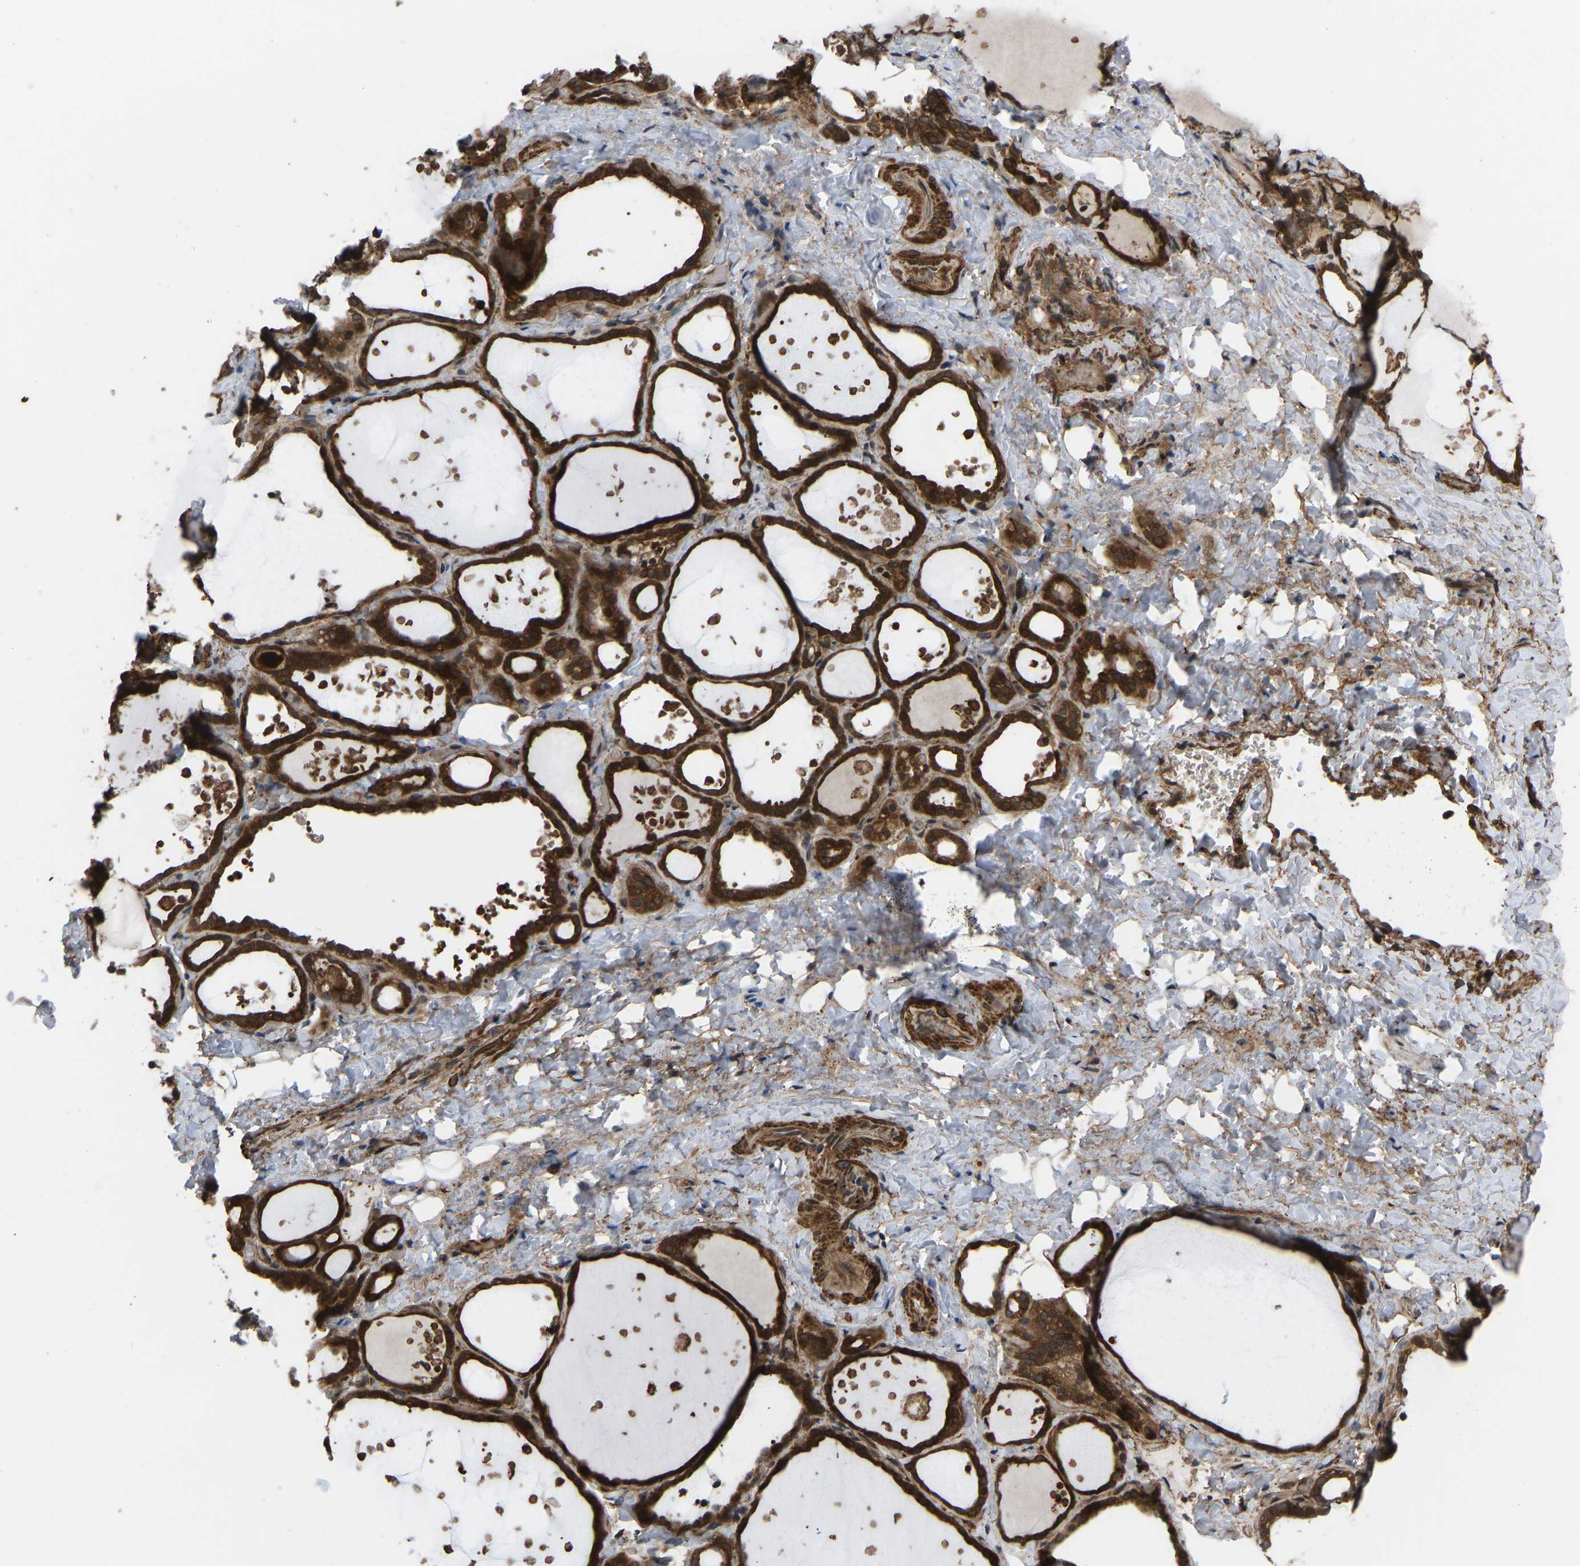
{"staining": {"intensity": "strong", "quantity": ">75%", "location": "cytoplasmic/membranous,nuclear"}, "tissue": "thyroid gland", "cell_type": "Glandular cells", "image_type": "normal", "snomed": [{"axis": "morphology", "description": "Normal tissue, NOS"}, {"axis": "topography", "description": "Thyroid gland"}], "caption": "Immunohistochemical staining of unremarkable human thyroid gland demonstrates strong cytoplasmic/membranous,nuclear protein positivity in approximately >75% of glandular cells. (Stains: DAB (3,3'-diaminobenzidine) in brown, nuclei in blue, Microscopy: brightfield microscopy at high magnification).", "gene": "CYP7B1", "patient": {"sex": "female", "age": 44}}